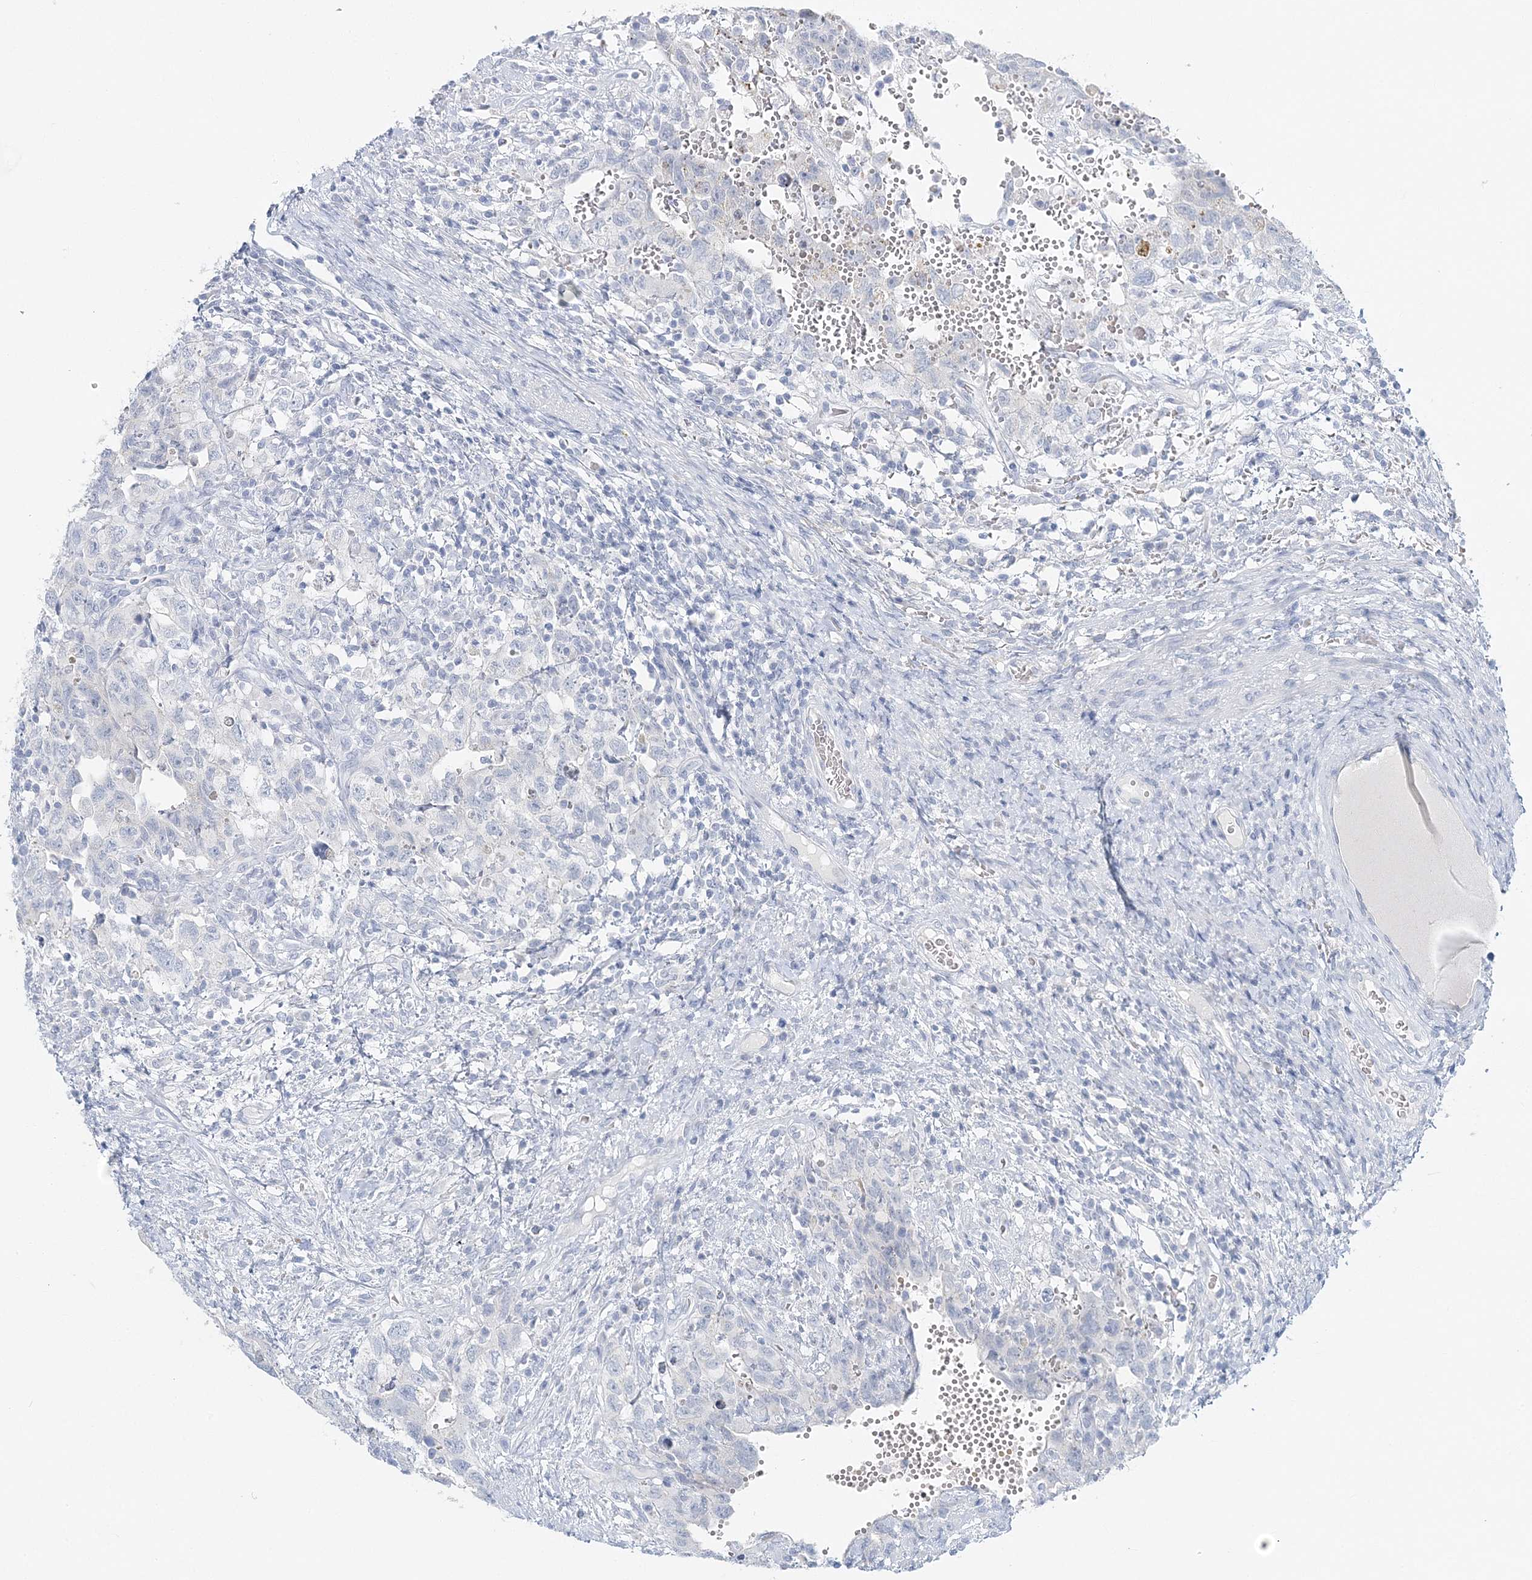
{"staining": {"intensity": "negative", "quantity": "none", "location": "none"}, "tissue": "testis cancer", "cell_type": "Tumor cells", "image_type": "cancer", "snomed": [{"axis": "morphology", "description": "Carcinoma, Embryonal, NOS"}, {"axis": "topography", "description": "Testis"}], "caption": "Testis cancer was stained to show a protein in brown. There is no significant staining in tumor cells.", "gene": "VILL", "patient": {"sex": "male", "age": 26}}